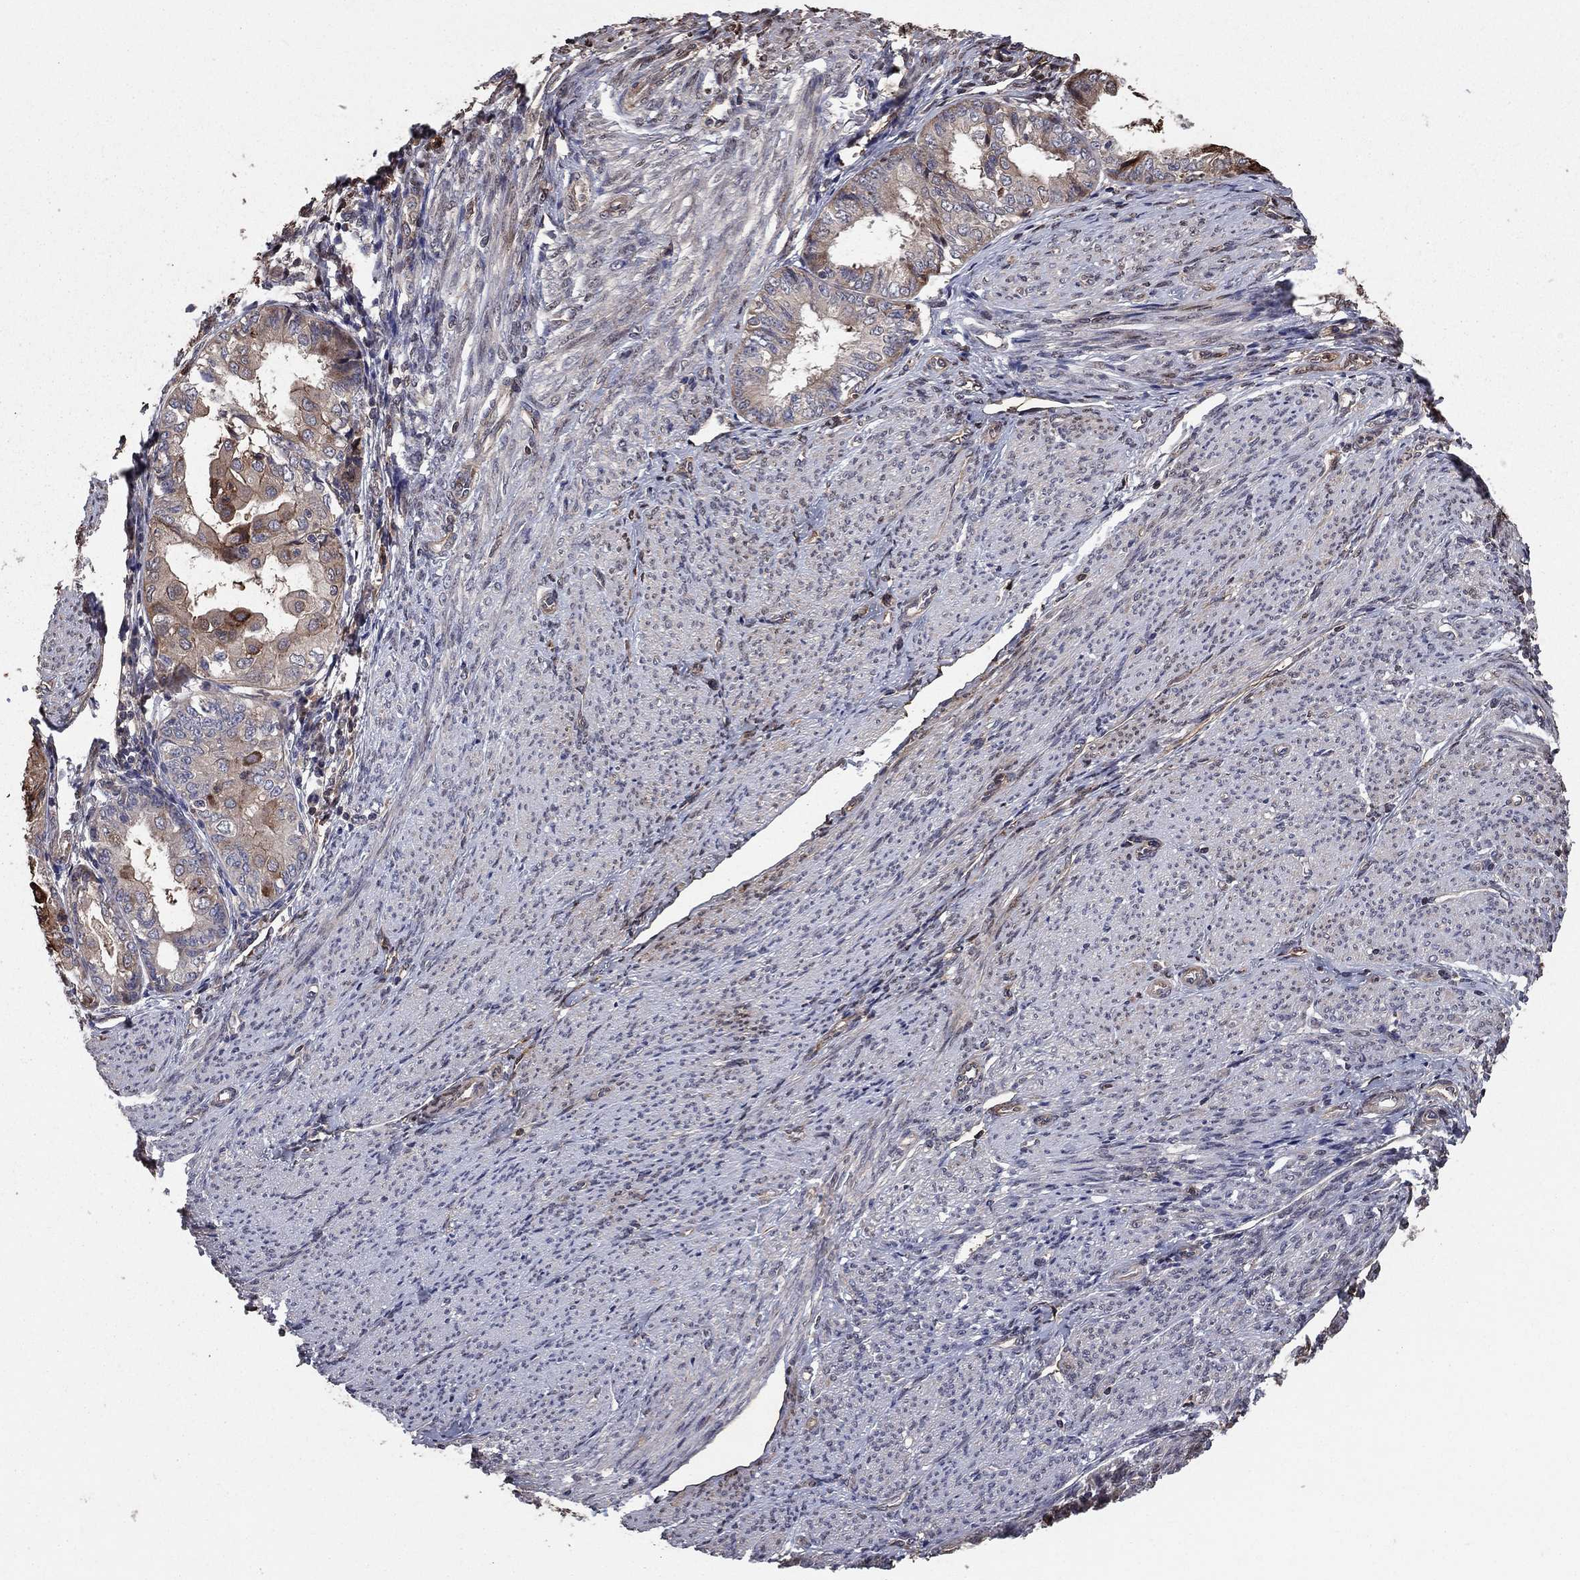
{"staining": {"intensity": "weak", "quantity": "<25%", "location": "cytoplasmic/membranous"}, "tissue": "endometrial cancer", "cell_type": "Tumor cells", "image_type": "cancer", "snomed": [{"axis": "morphology", "description": "Adenocarcinoma, NOS"}, {"axis": "topography", "description": "Endometrium"}], "caption": "The photomicrograph reveals no staining of tumor cells in endometrial cancer. (DAB (3,3'-diaminobenzidine) IHC with hematoxylin counter stain).", "gene": "GYG1", "patient": {"sex": "female", "age": 68}}